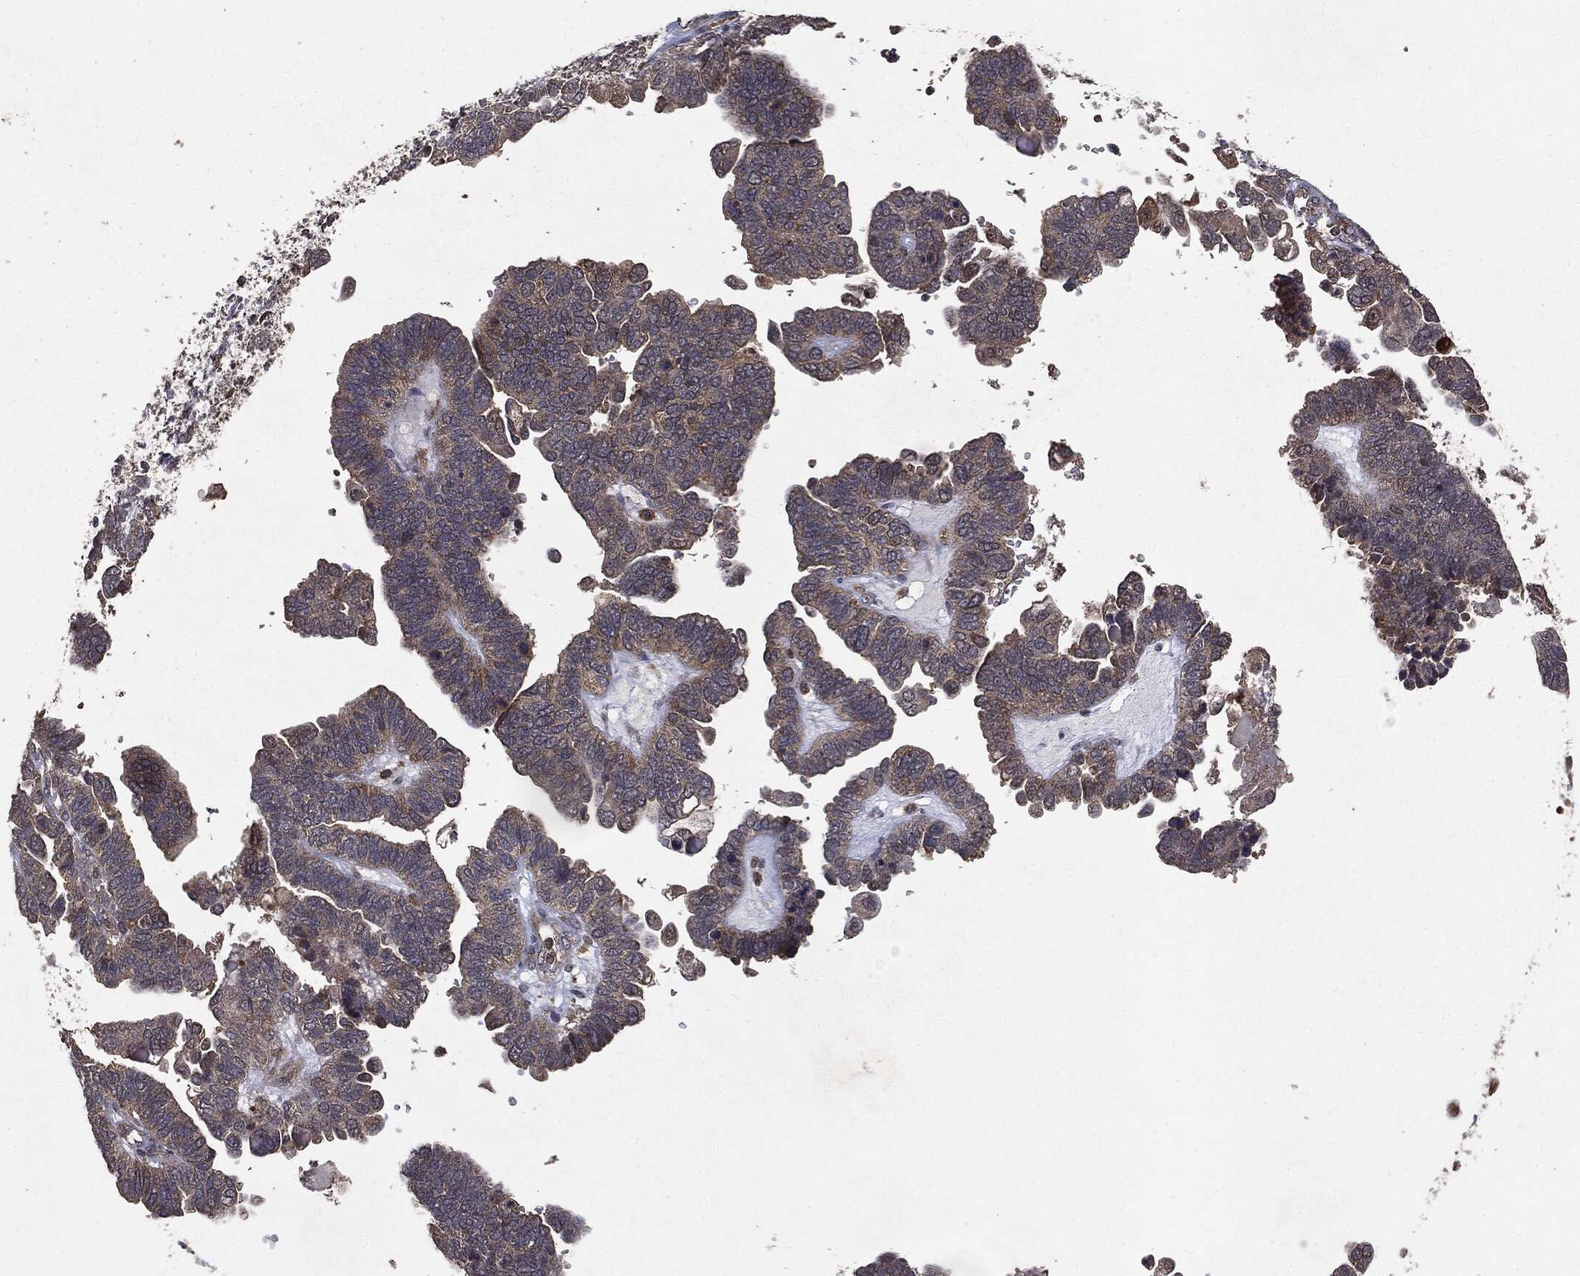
{"staining": {"intensity": "negative", "quantity": "none", "location": "none"}, "tissue": "ovarian cancer", "cell_type": "Tumor cells", "image_type": "cancer", "snomed": [{"axis": "morphology", "description": "Cystadenocarcinoma, serous, NOS"}, {"axis": "topography", "description": "Ovary"}], "caption": "The image displays no significant expression in tumor cells of serous cystadenocarcinoma (ovarian).", "gene": "PTEN", "patient": {"sex": "female", "age": 51}}